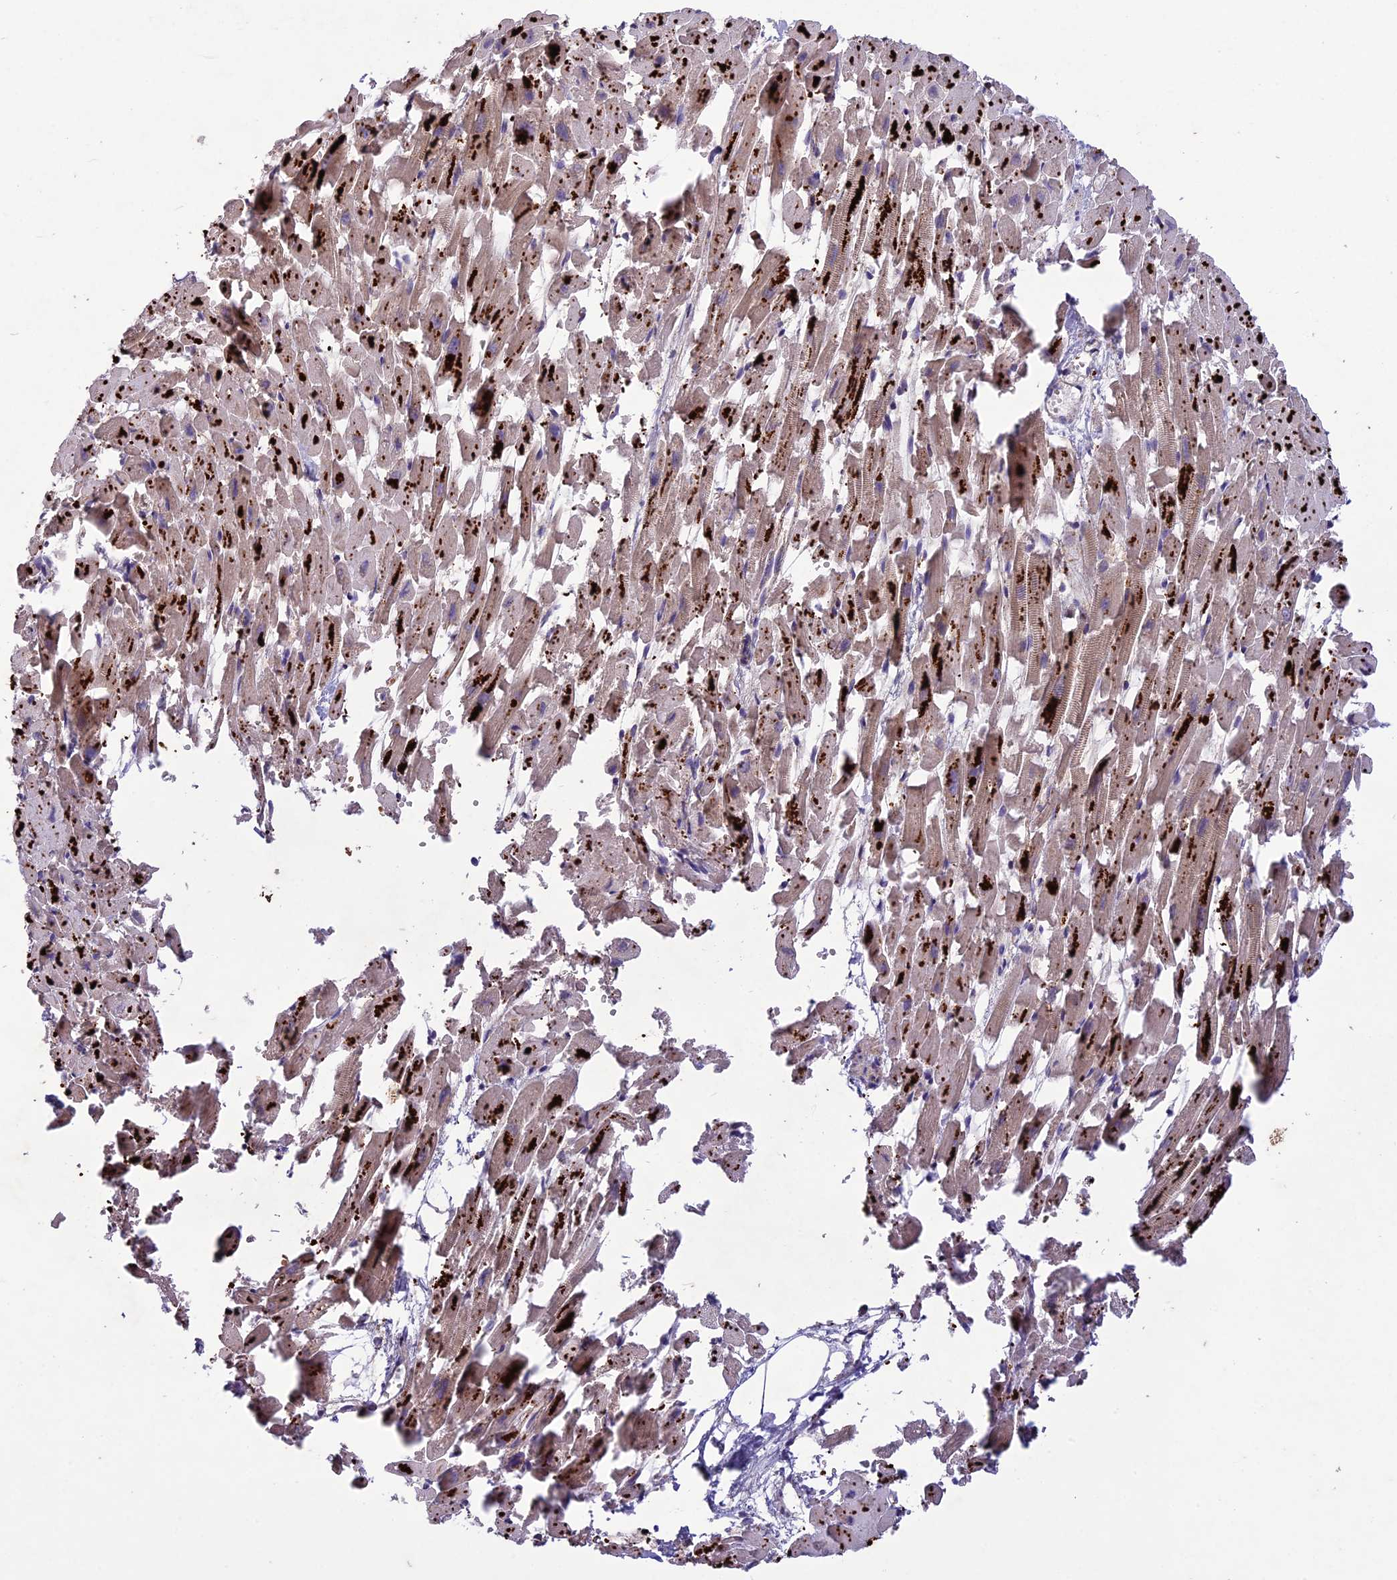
{"staining": {"intensity": "moderate", "quantity": "25%-75%", "location": "cytoplasmic/membranous"}, "tissue": "heart muscle", "cell_type": "Cardiomyocytes", "image_type": "normal", "snomed": [{"axis": "morphology", "description": "Normal tissue, NOS"}, {"axis": "topography", "description": "Heart"}], "caption": "This is a histology image of immunohistochemistry (IHC) staining of normal heart muscle, which shows moderate positivity in the cytoplasmic/membranous of cardiomyocytes.", "gene": "ADO", "patient": {"sex": "female", "age": 64}}